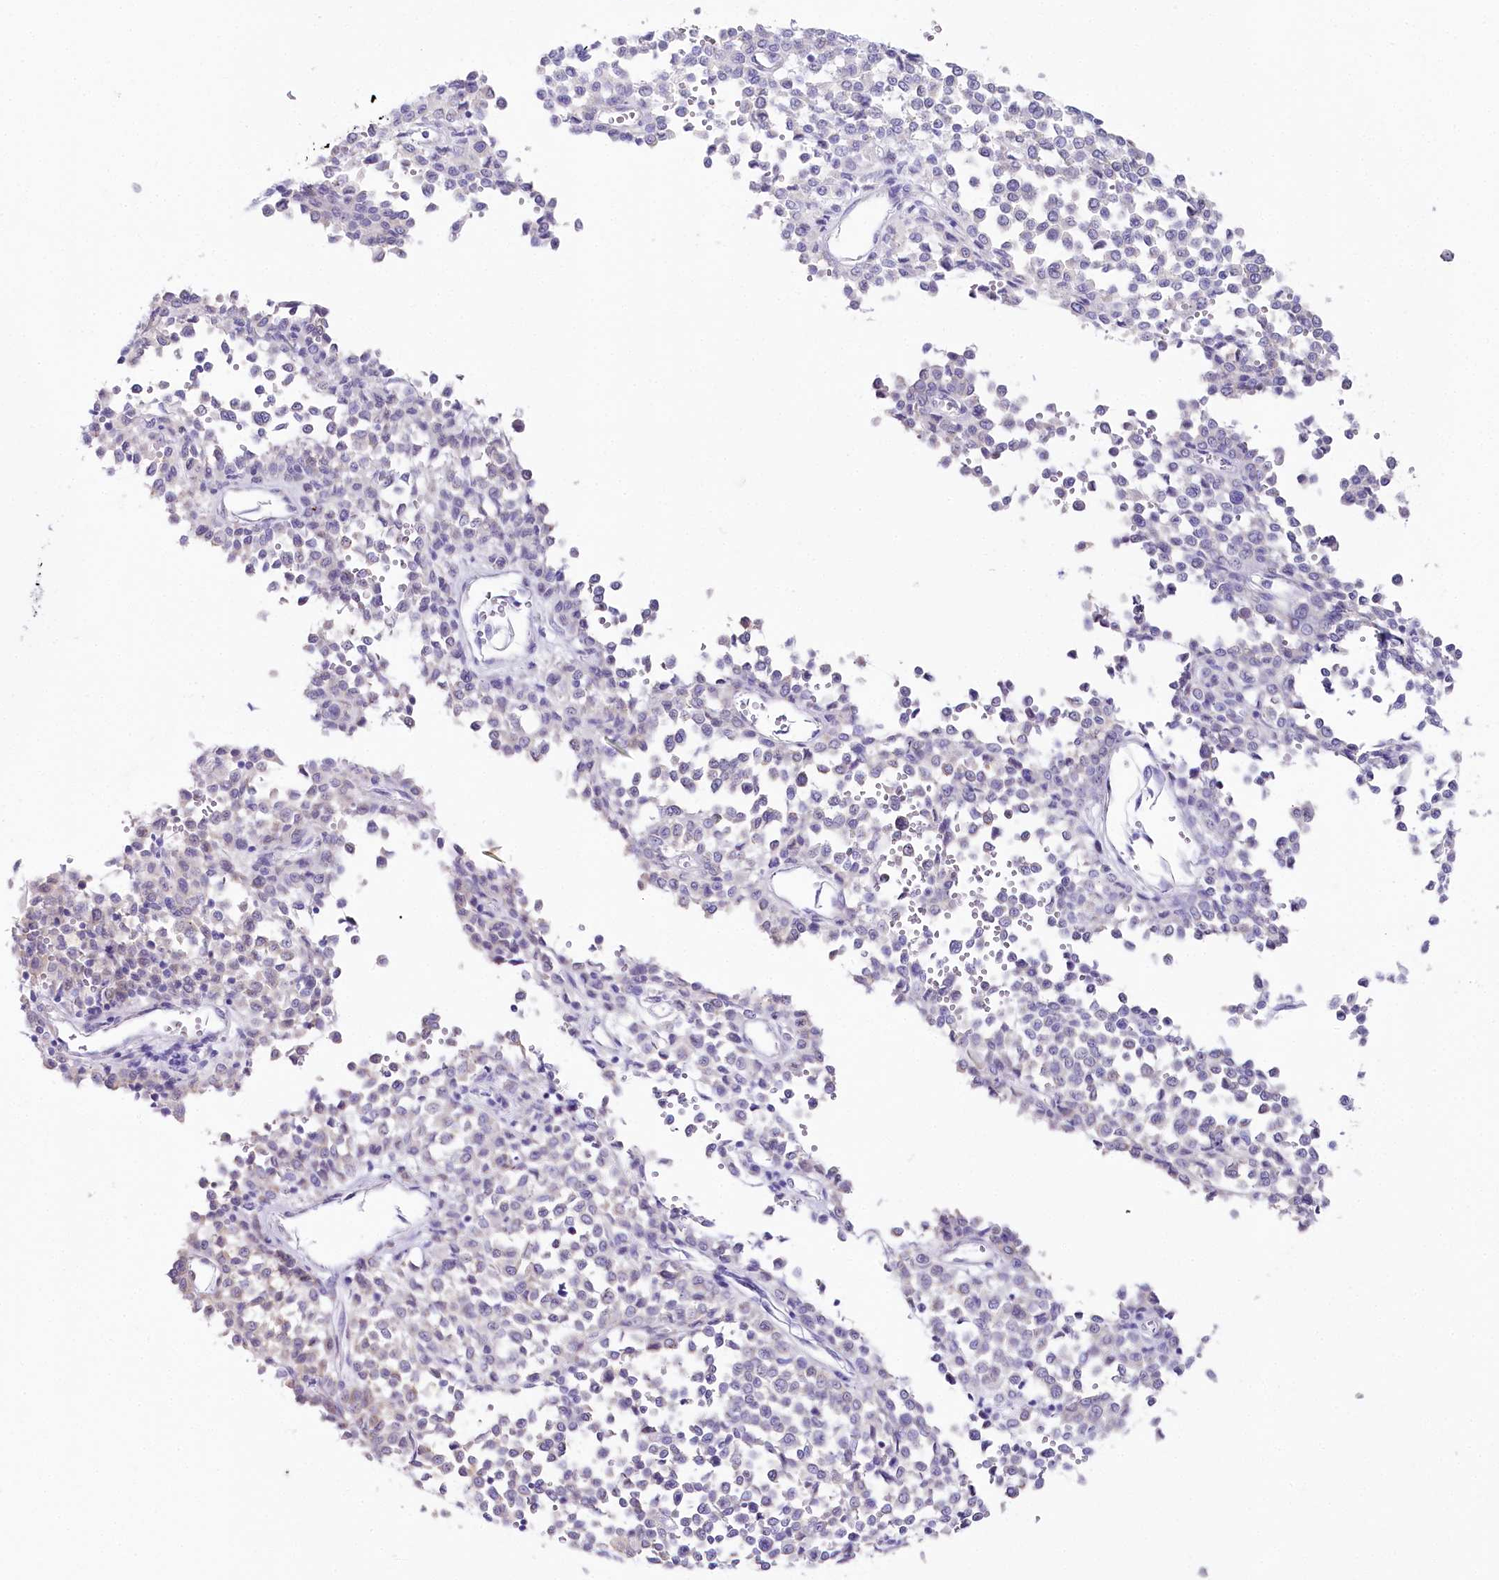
{"staining": {"intensity": "negative", "quantity": "none", "location": "none"}, "tissue": "melanoma", "cell_type": "Tumor cells", "image_type": "cancer", "snomed": [{"axis": "morphology", "description": "Malignant melanoma, Metastatic site"}, {"axis": "topography", "description": "Pancreas"}], "caption": "A histopathology image of human malignant melanoma (metastatic site) is negative for staining in tumor cells. Nuclei are stained in blue.", "gene": "CSN3", "patient": {"sex": "female", "age": 30}}